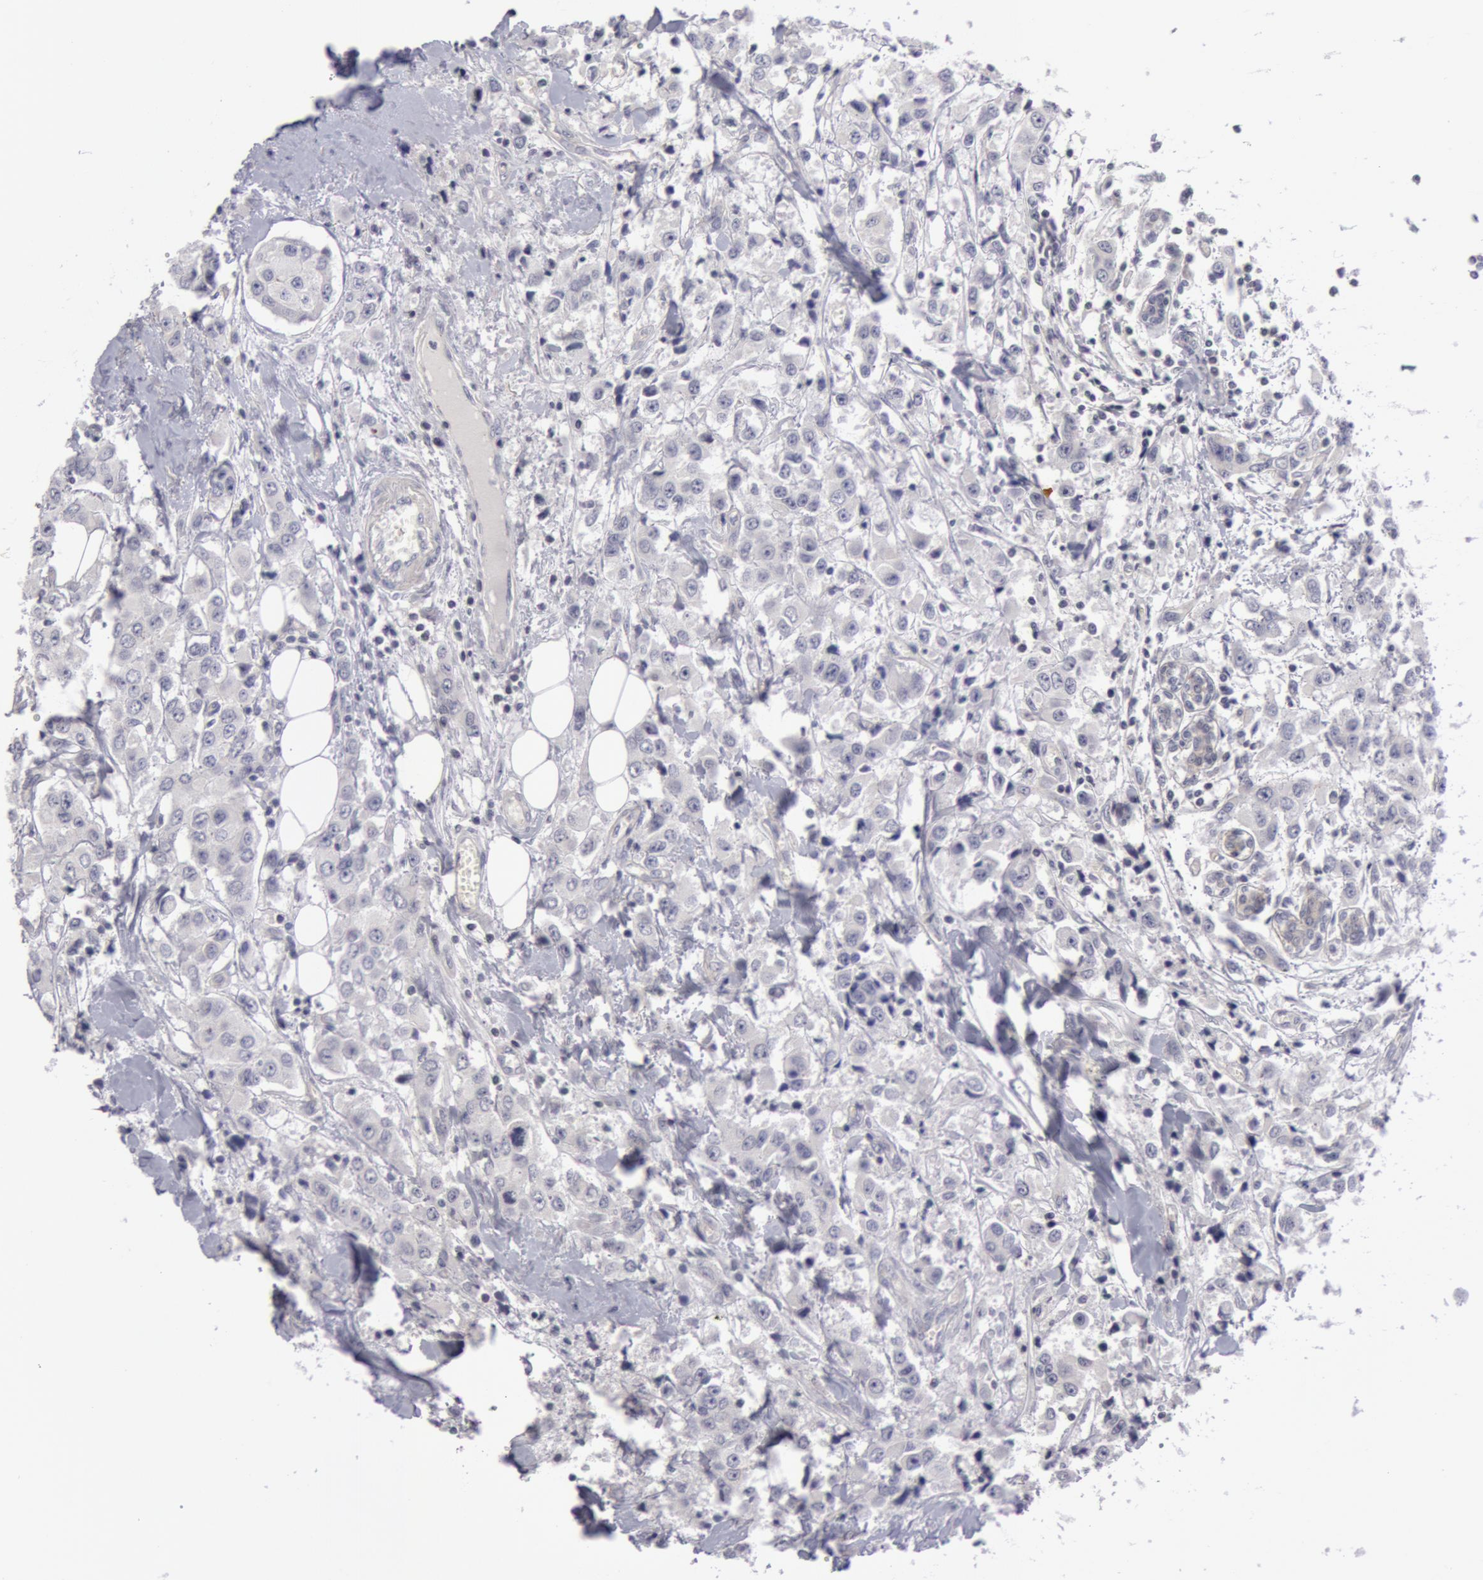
{"staining": {"intensity": "negative", "quantity": "none", "location": "none"}, "tissue": "breast cancer", "cell_type": "Tumor cells", "image_type": "cancer", "snomed": [{"axis": "morphology", "description": "Duct carcinoma"}, {"axis": "topography", "description": "Breast"}], "caption": "Immunohistochemical staining of human breast cancer (infiltrating ductal carcinoma) shows no significant staining in tumor cells.", "gene": "NLGN4X", "patient": {"sex": "female", "age": 58}}